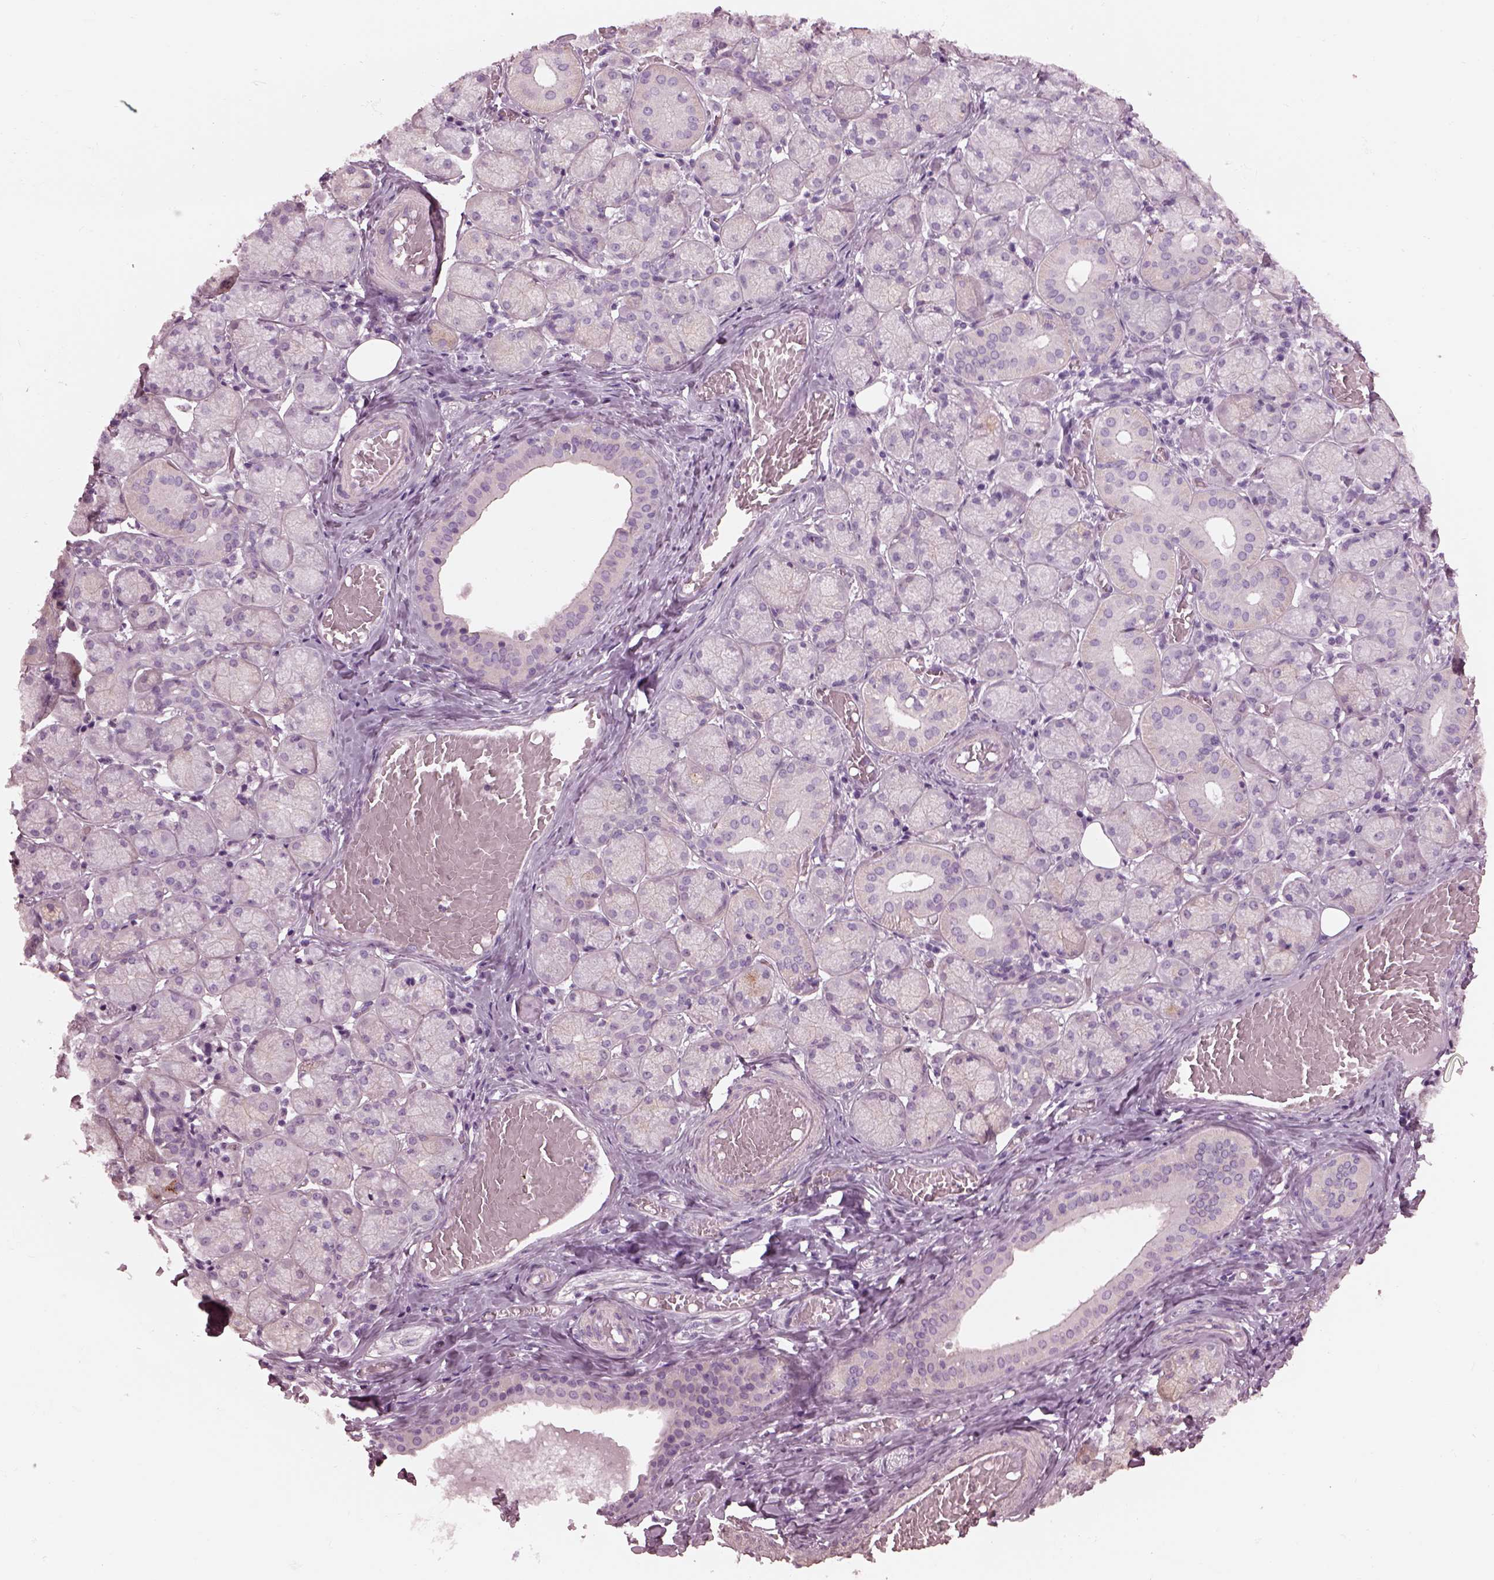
{"staining": {"intensity": "negative", "quantity": "none", "location": "none"}, "tissue": "salivary gland", "cell_type": "Glandular cells", "image_type": "normal", "snomed": [{"axis": "morphology", "description": "Normal tissue, NOS"}, {"axis": "topography", "description": "Salivary gland"}, {"axis": "topography", "description": "Peripheral nerve tissue"}], "caption": "The immunohistochemistry micrograph has no significant expression in glandular cells of salivary gland. (Brightfield microscopy of DAB immunohistochemistry at high magnification).", "gene": "BFSP1", "patient": {"sex": "female", "age": 24}}